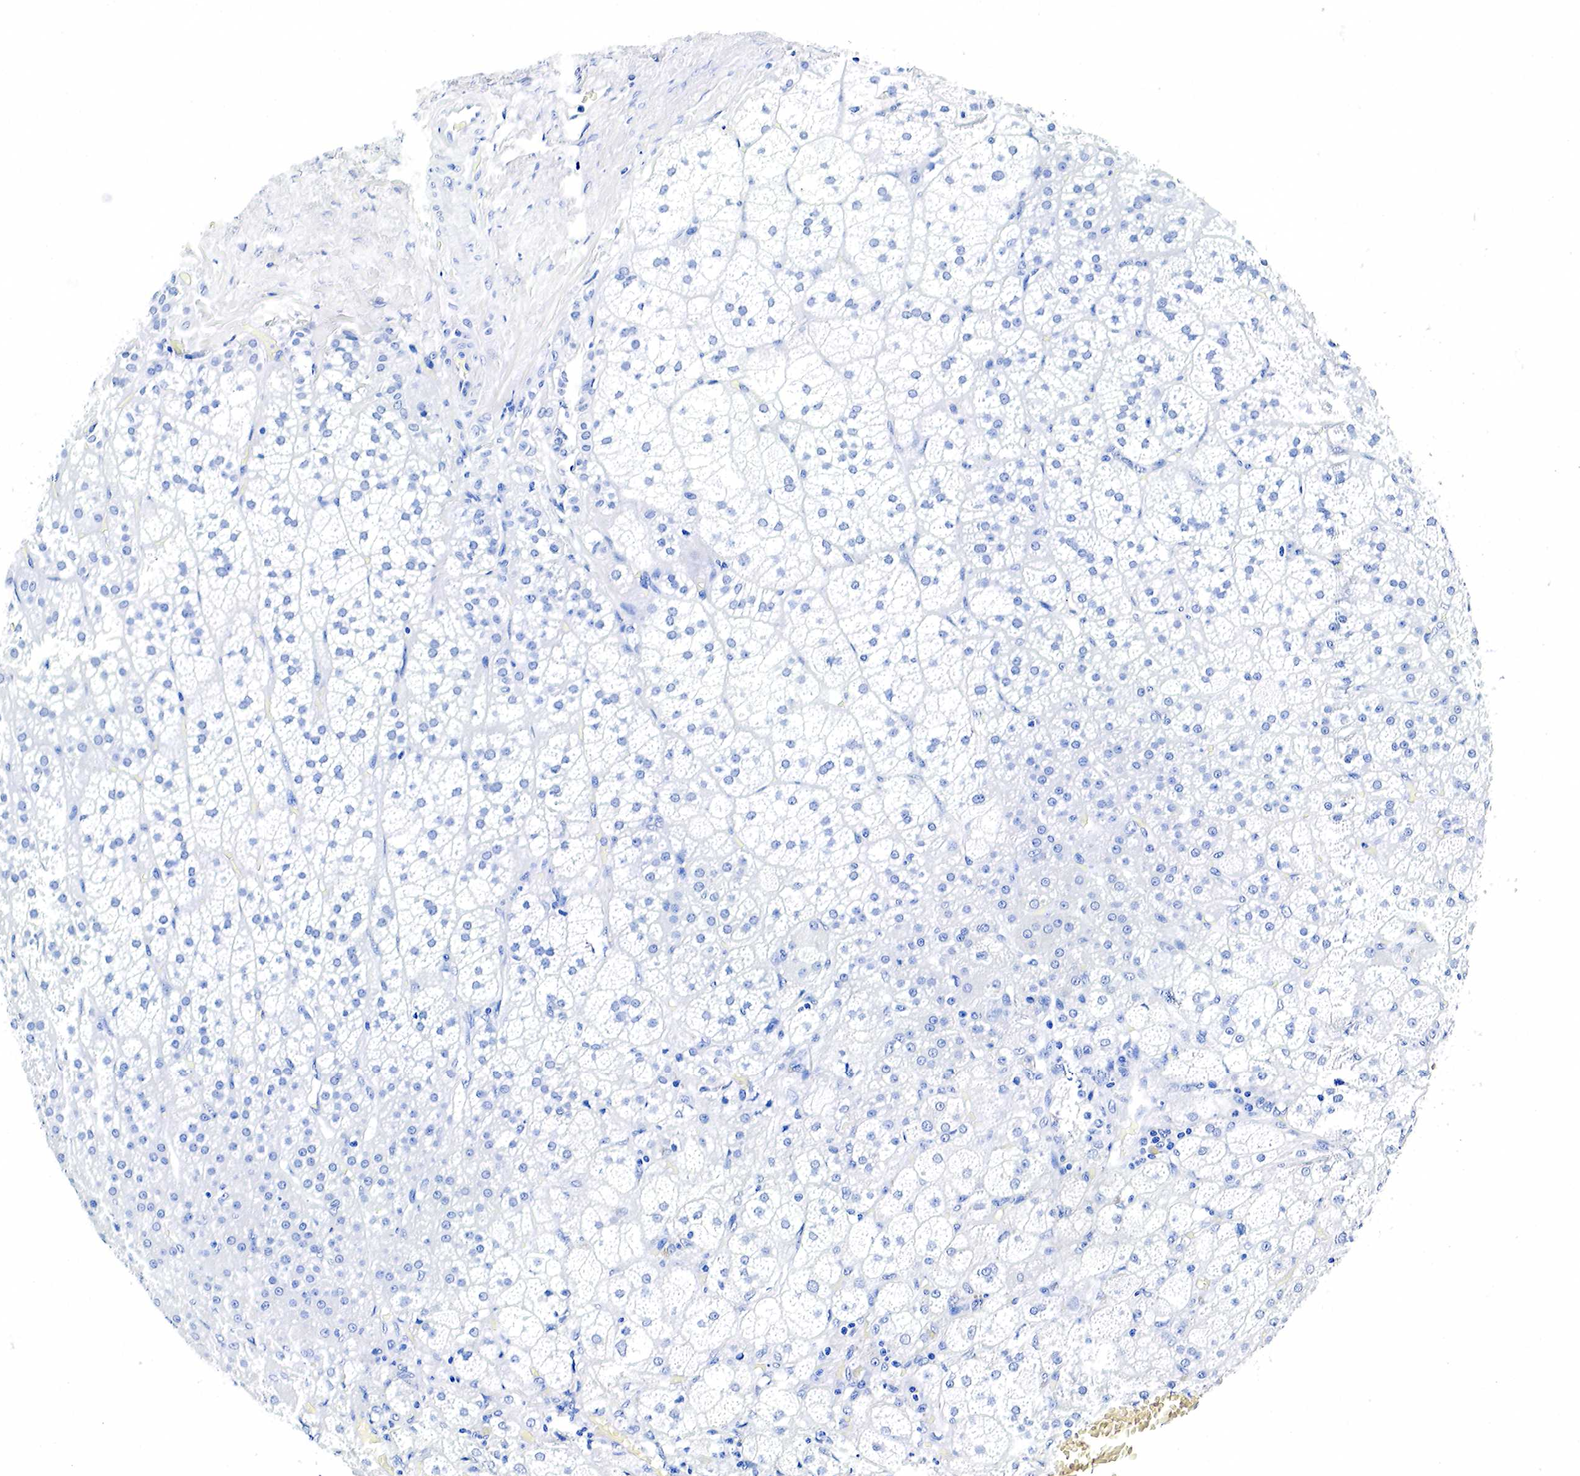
{"staining": {"intensity": "negative", "quantity": "none", "location": "none"}, "tissue": "adrenal gland", "cell_type": "Glandular cells", "image_type": "normal", "snomed": [{"axis": "morphology", "description": "Normal tissue, NOS"}, {"axis": "topography", "description": "Adrenal gland"}], "caption": "Human adrenal gland stained for a protein using IHC shows no staining in glandular cells.", "gene": "GCG", "patient": {"sex": "female", "age": 60}}